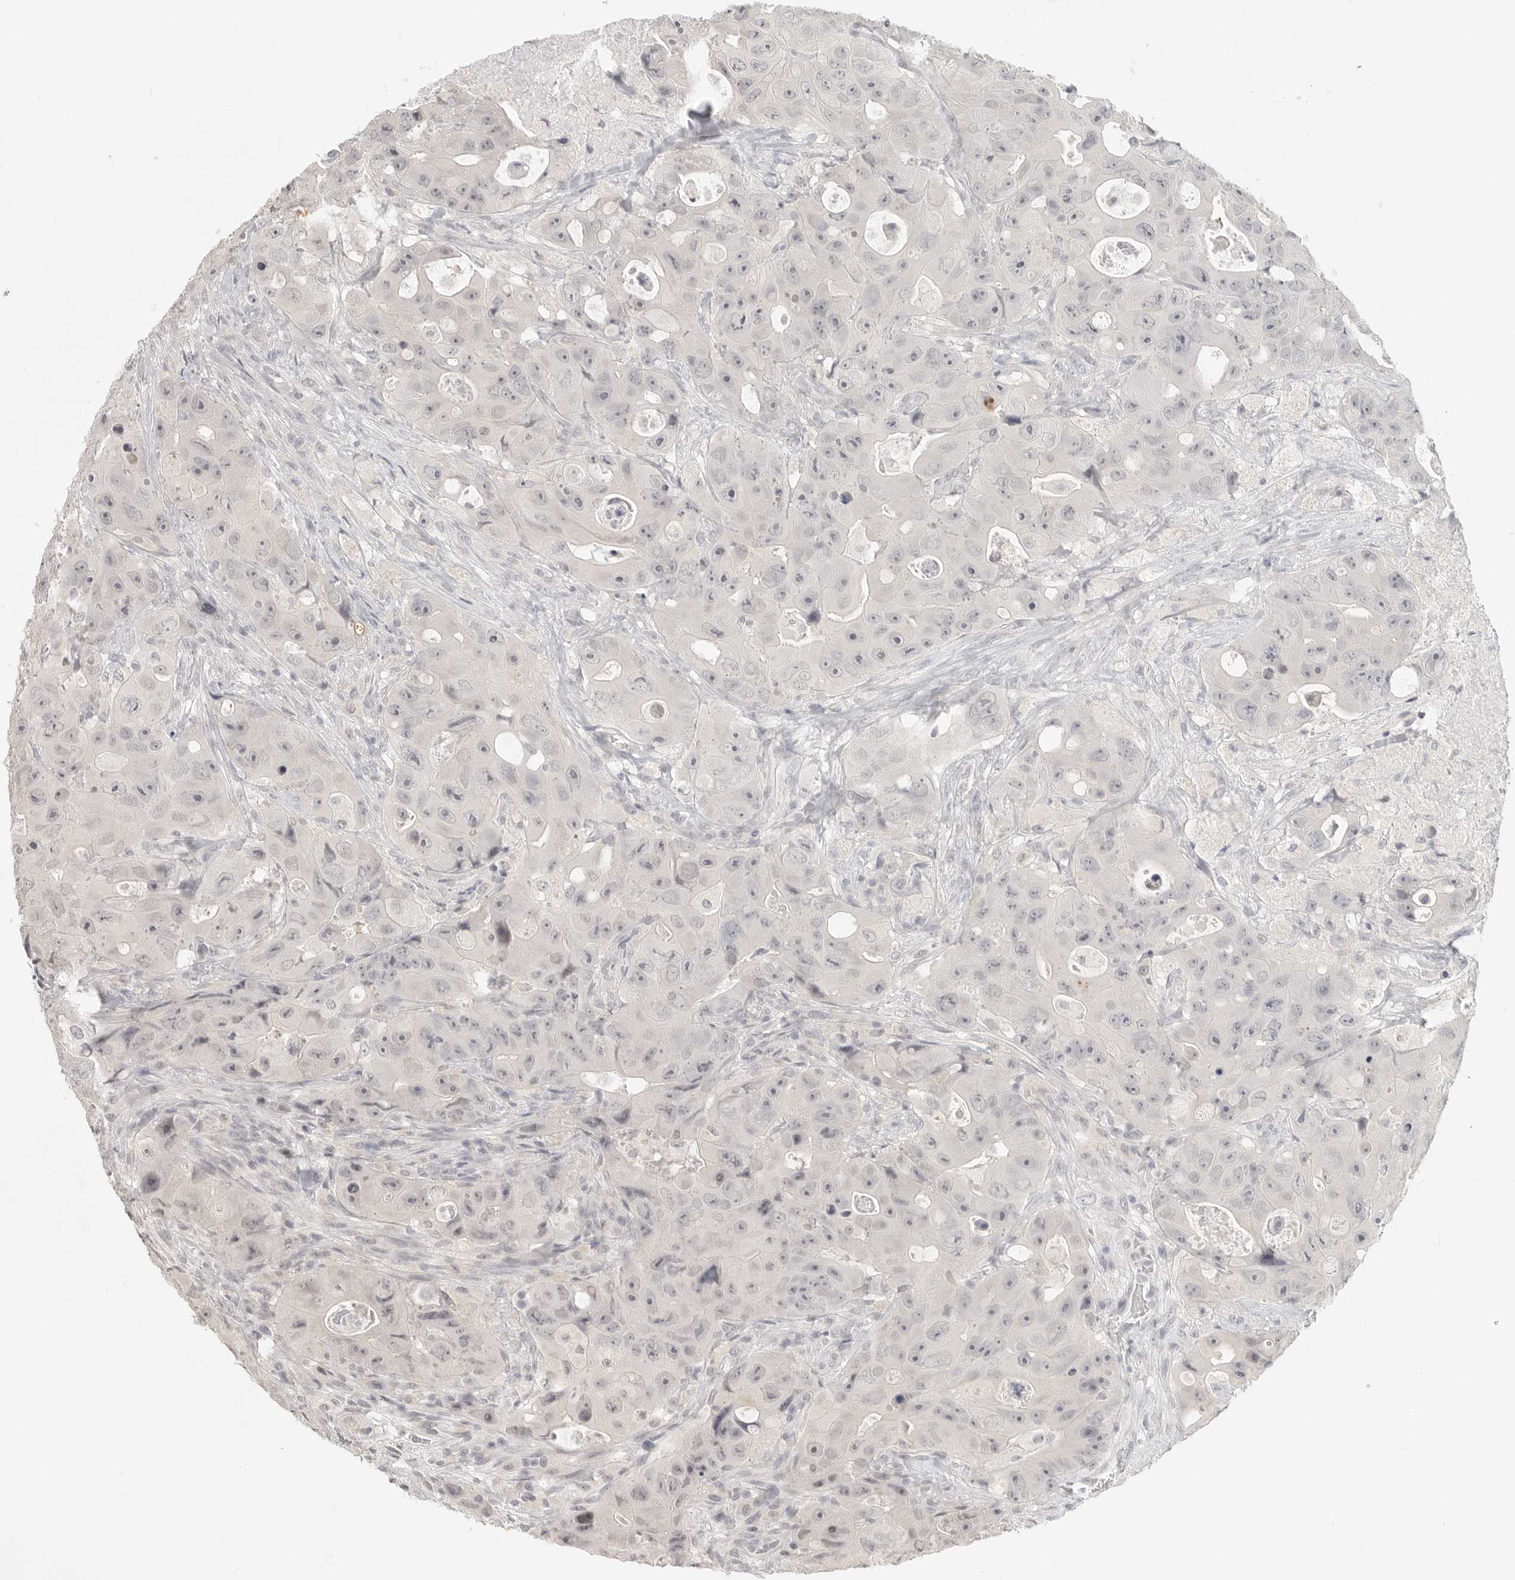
{"staining": {"intensity": "negative", "quantity": "none", "location": "none"}, "tissue": "colorectal cancer", "cell_type": "Tumor cells", "image_type": "cancer", "snomed": [{"axis": "morphology", "description": "Adenocarcinoma, NOS"}, {"axis": "topography", "description": "Colon"}], "caption": "Immunohistochemical staining of colorectal cancer exhibits no significant staining in tumor cells.", "gene": "KLK11", "patient": {"sex": "female", "age": 46}}